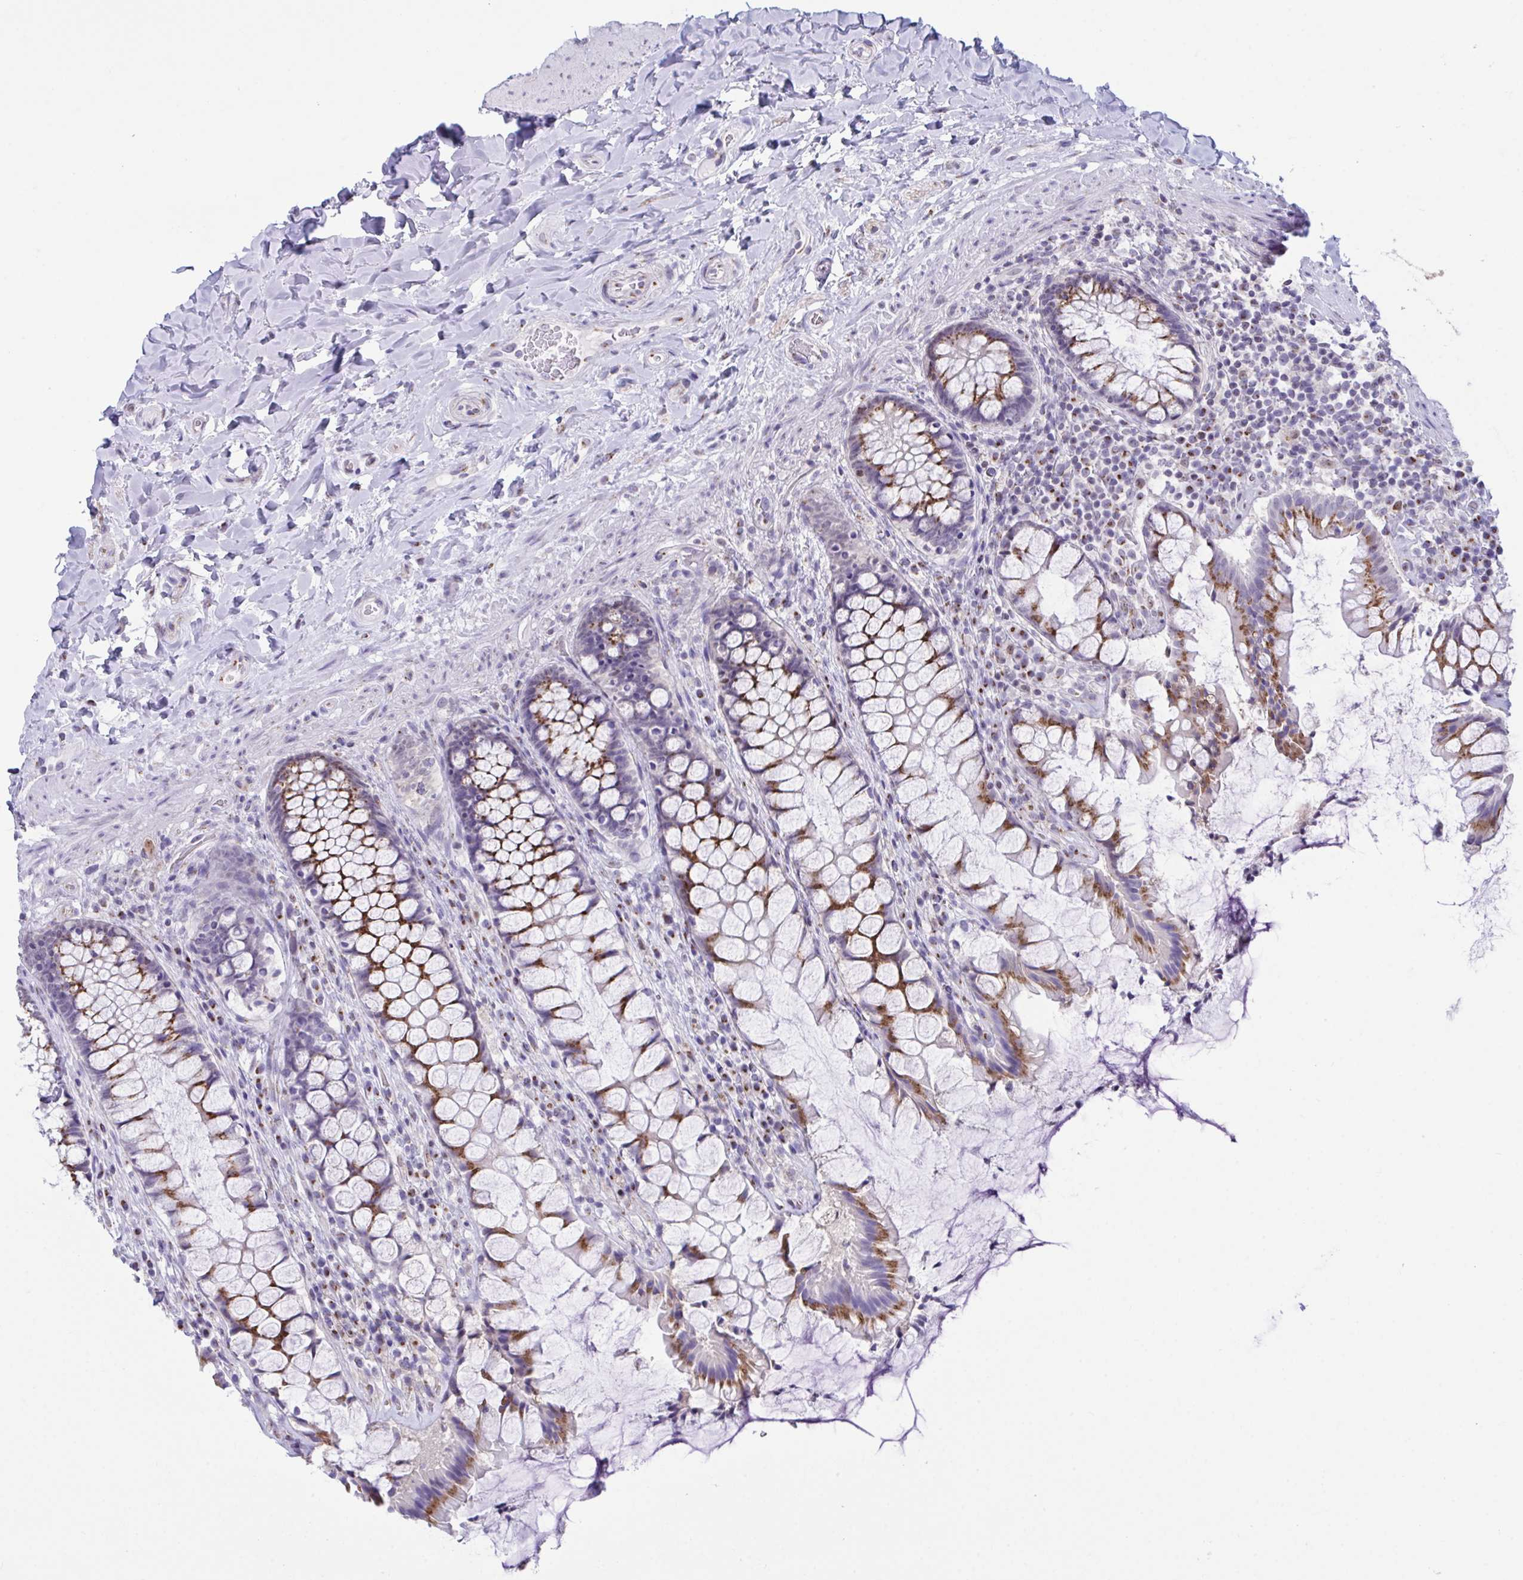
{"staining": {"intensity": "moderate", "quantity": ">75%", "location": "cytoplasmic/membranous"}, "tissue": "rectum", "cell_type": "Glandular cells", "image_type": "normal", "snomed": [{"axis": "morphology", "description": "Normal tissue, NOS"}, {"axis": "topography", "description": "Rectum"}], "caption": "Unremarkable rectum reveals moderate cytoplasmic/membranous staining in about >75% of glandular cells.", "gene": "SCLY", "patient": {"sex": "female", "age": 58}}